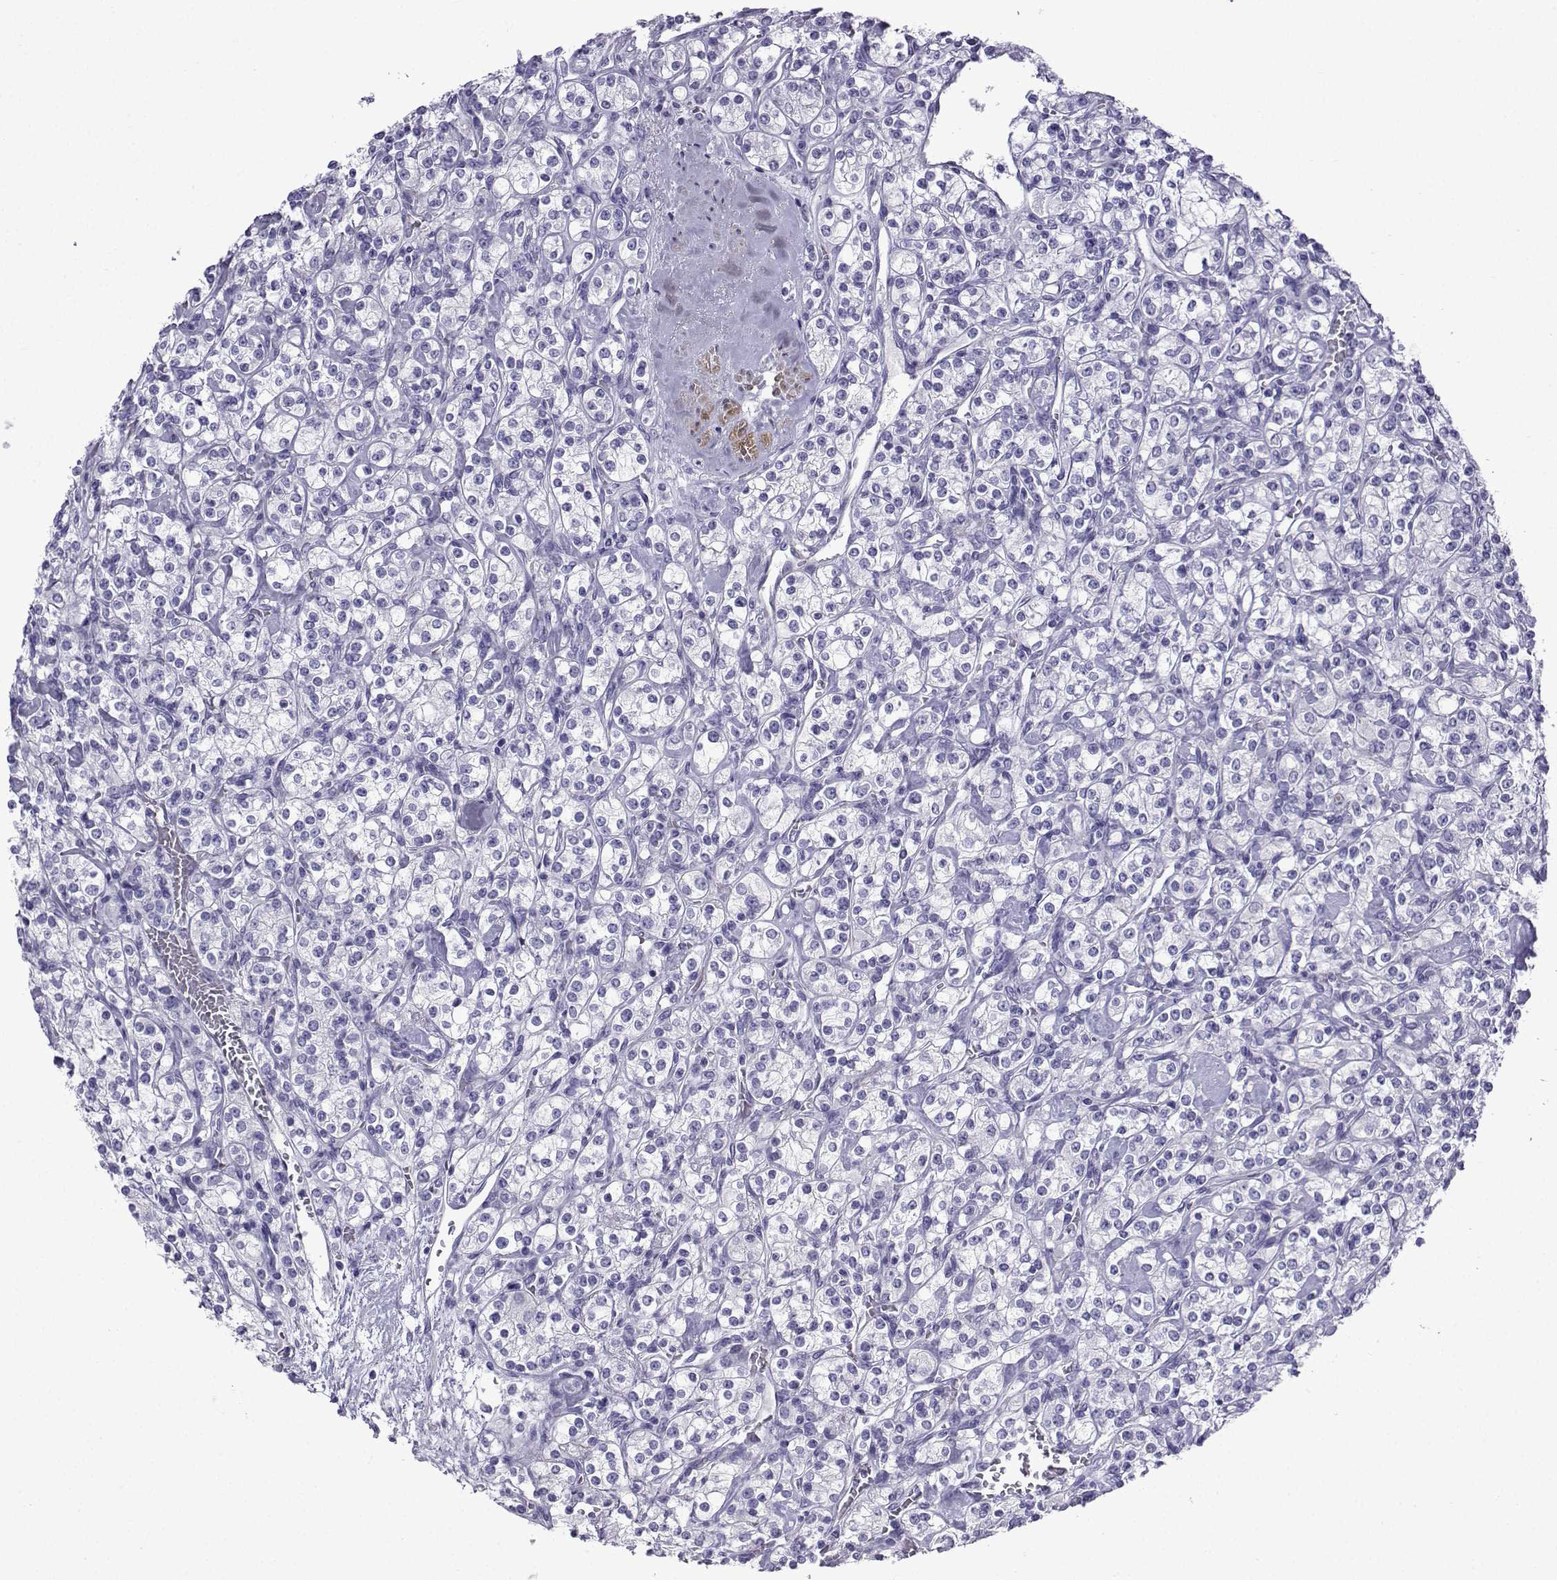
{"staining": {"intensity": "negative", "quantity": "none", "location": "none"}, "tissue": "renal cancer", "cell_type": "Tumor cells", "image_type": "cancer", "snomed": [{"axis": "morphology", "description": "Adenocarcinoma, NOS"}, {"axis": "topography", "description": "Kidney"}], "caption": "Protein analysis of adenocarcinoma (renal) reveals no significant expression in tumor cells.", "gene": "KCNF1", "patient": {"sex": "male", "age": 77}}